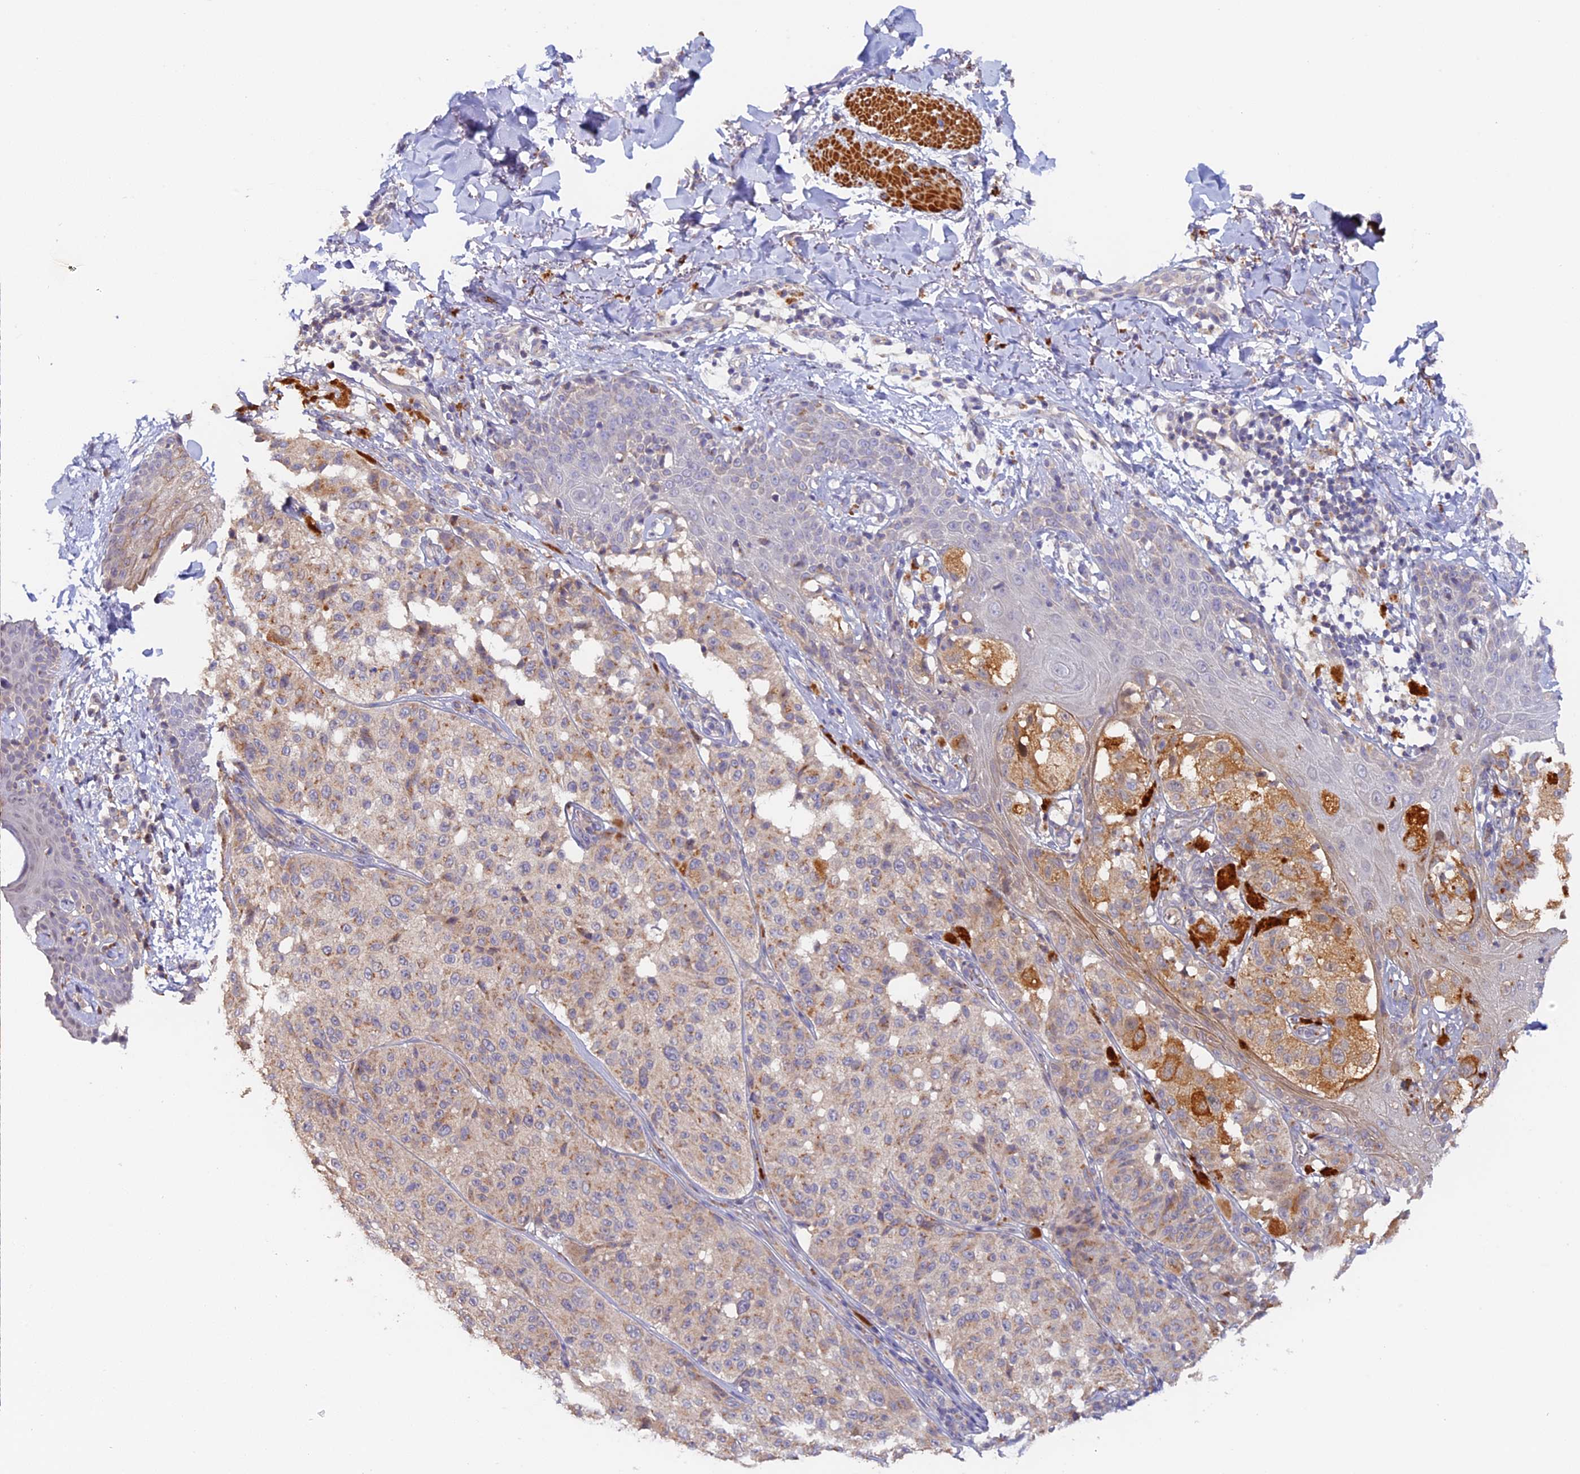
{"staining": {"intensity": "weak", "quantity": ">75%", "location": "cytoplasmic/membranous"}, "tissue": "melanoma", "cell_type": "Tumor cells", "image_type": "cancer", "snomed": [{"axis": "morphology", "description": "Malignant melanoma, NOS"}, {"axis": "topography", "description": "Skin"}], "caption": "The histopathology image exhibits staining of malignant melanoma, revealing weak cytoplasmic/membranous protein positivity (brown color) within tumor cells. (brown staining indicates protein expression, while blue staining denotes nuclei).", "gene": "TANGO6", "patient": {"sex": "female", "age": 46}}